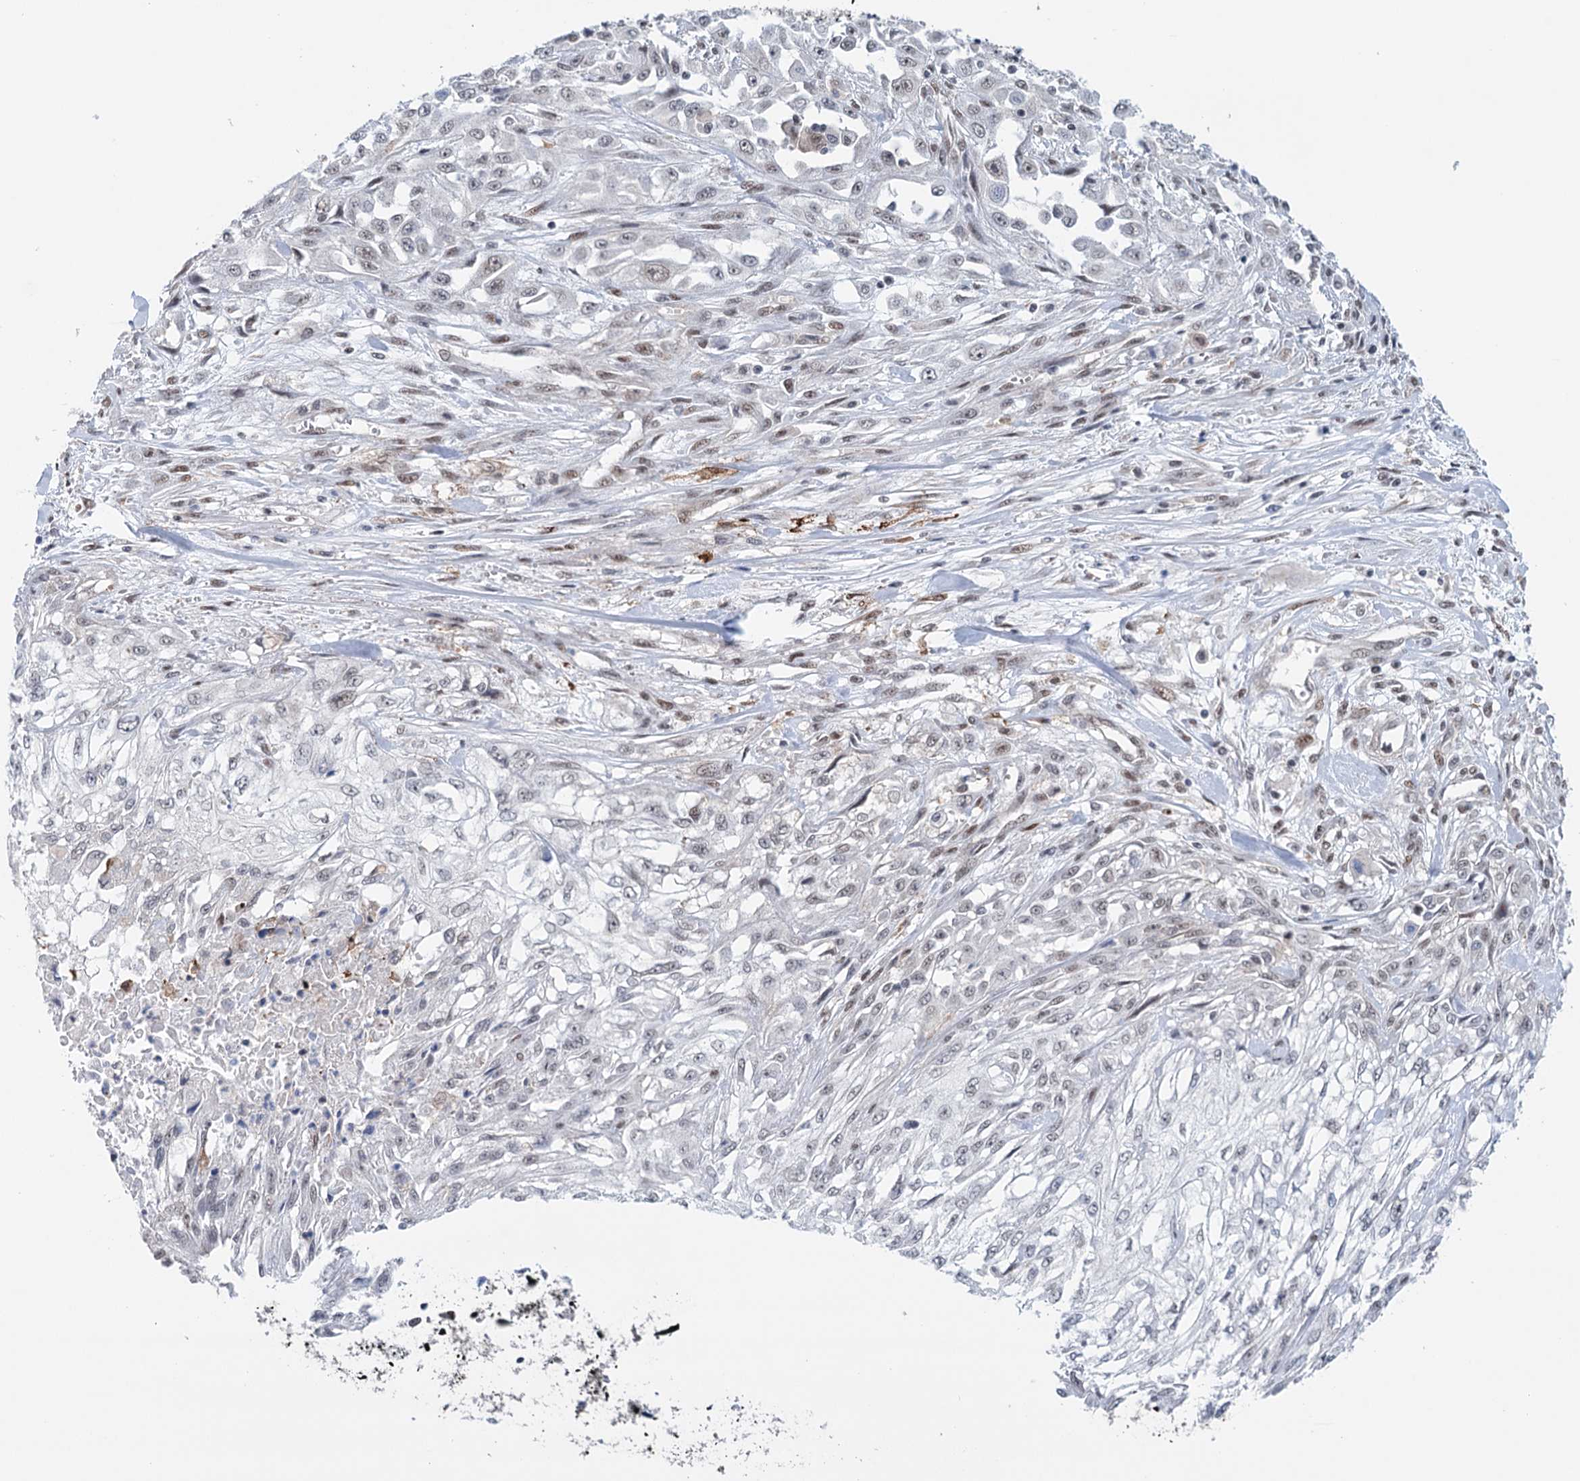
{"staining": {"intensity": "weak", "quantity": "<25%", "location": "nuclear"}, "tissue": "skin cancer", "cell_type": "Tumor cells", "image_type": "cancer", "snomed": [{"axis": "morphology", "description": "Squamous cell carcinoma, NOS"}, {"axis": "morphology", "description": "Squamous cell carcinoma, metastatic, NOS"}, {"axis": "topography", "description": "Skin"}, {"axis": "topography", "description": "Lymph node"}], "caption": "Skin squamous cell carcinoma stained for a protein using immunohistochemistry exhibits no staining tumor cells.", "gene": "FAM53A", "patient": {"sex": "male", "age": 75}}